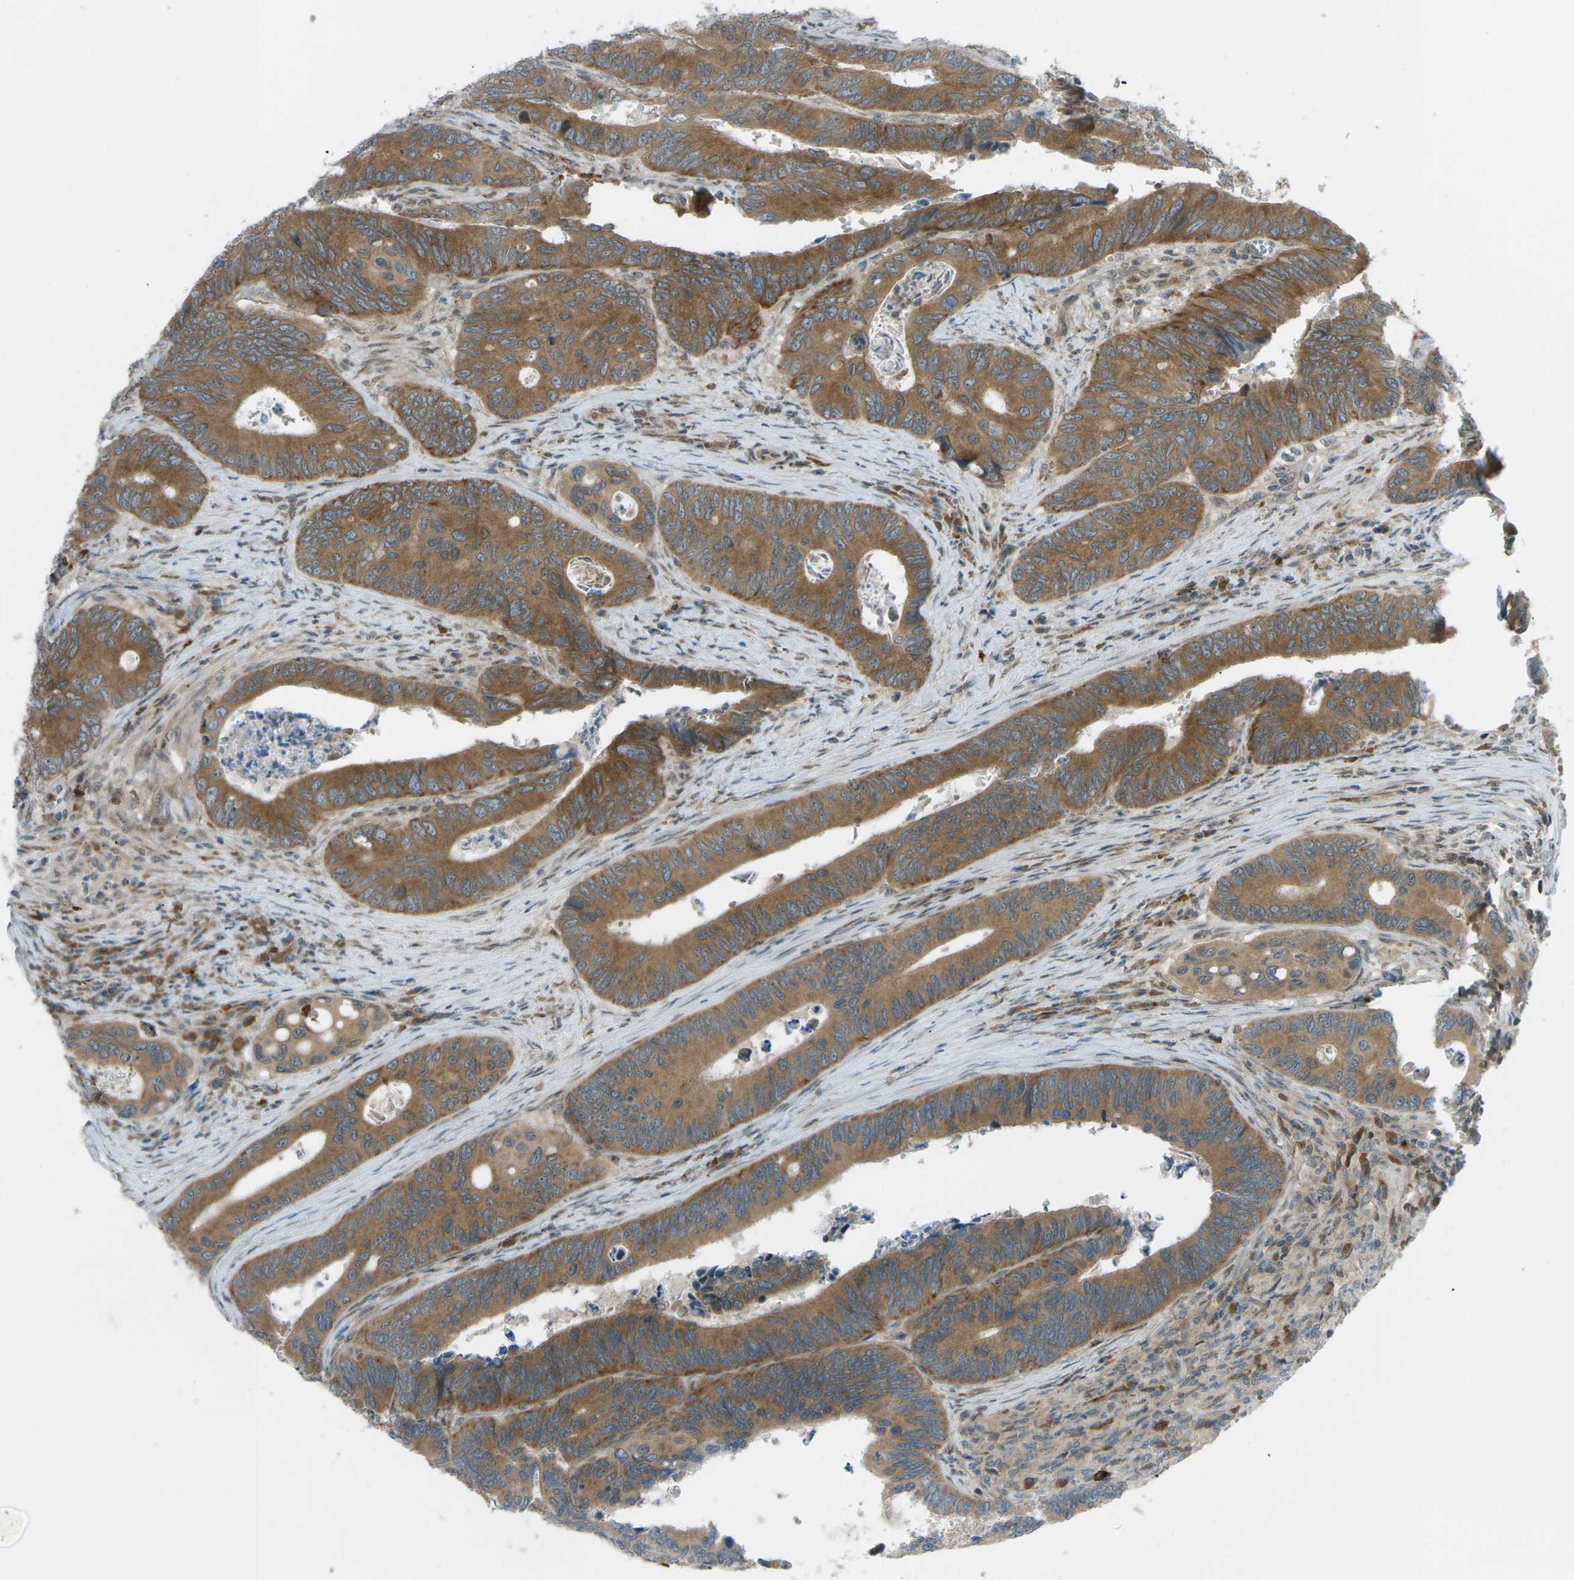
{"staining": {"intensity": "moderate", "quantity": ">75%", "location": "cytoplasmic/membranous"}, "tissue": "colorectal cancer", "cell_type": "Tumor cells", "image_type": "cancer", "snomed": [{"axis": "morphology", "description": "Inflammation, NOS"}, {"axis": "morphology", "description": "Adenocarcinoma, NOS"}, {"axis": "topography", "description": "Colon"}], "caption": "Immunohistochemical staining of human colorectal cancer (adenocarcinoma) shows moderate cytoplasmic/membranous protein staining in about >75% of tumor cells.", "gene": "DYRK1A", "patient": {"sex": "male", "age": 72}}